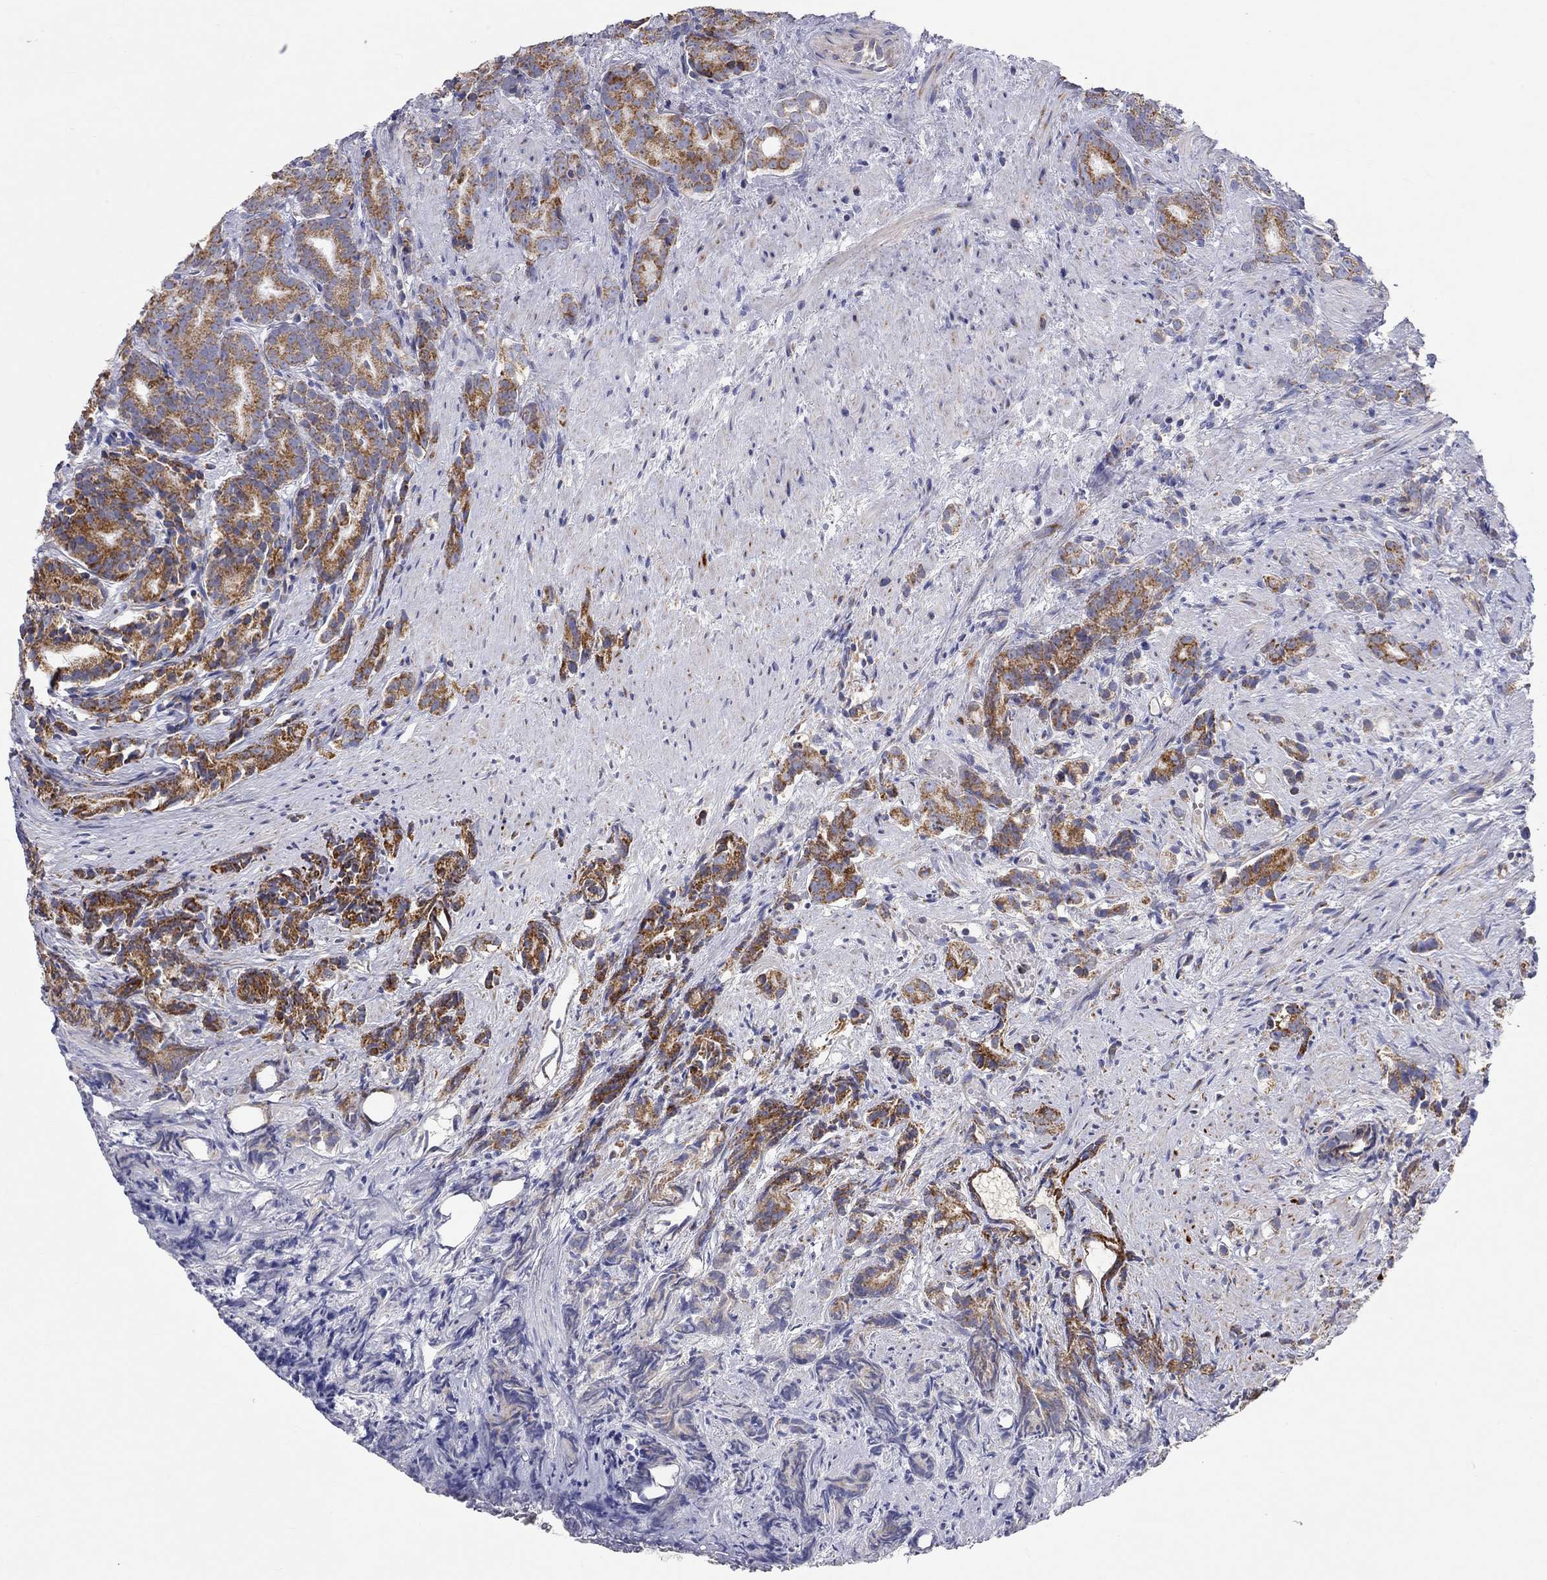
{"staining": {"intensity": "strong", "quantity": "25%-75%", "location": "cytoplasmic/membranous"}, "tissue": "prostate cancer", "cell_type": "Tumor cells", "image_type": "cancer", "snomed": [{"axis": "morphology", "description": "Adenocarcinoma, High grade"}, {"axis": "topography", "description": "Prostate"}], "caption": "Immunohistochemical staining of adenocarcinoma (high-grade) (prostate) reveals high levels of strong cytoplasmic/membranous protein positivity in approximately 25%-75% of tumor cells.", "gene": "RCAN1", "patient": {"sex": "male", "age": 90}}